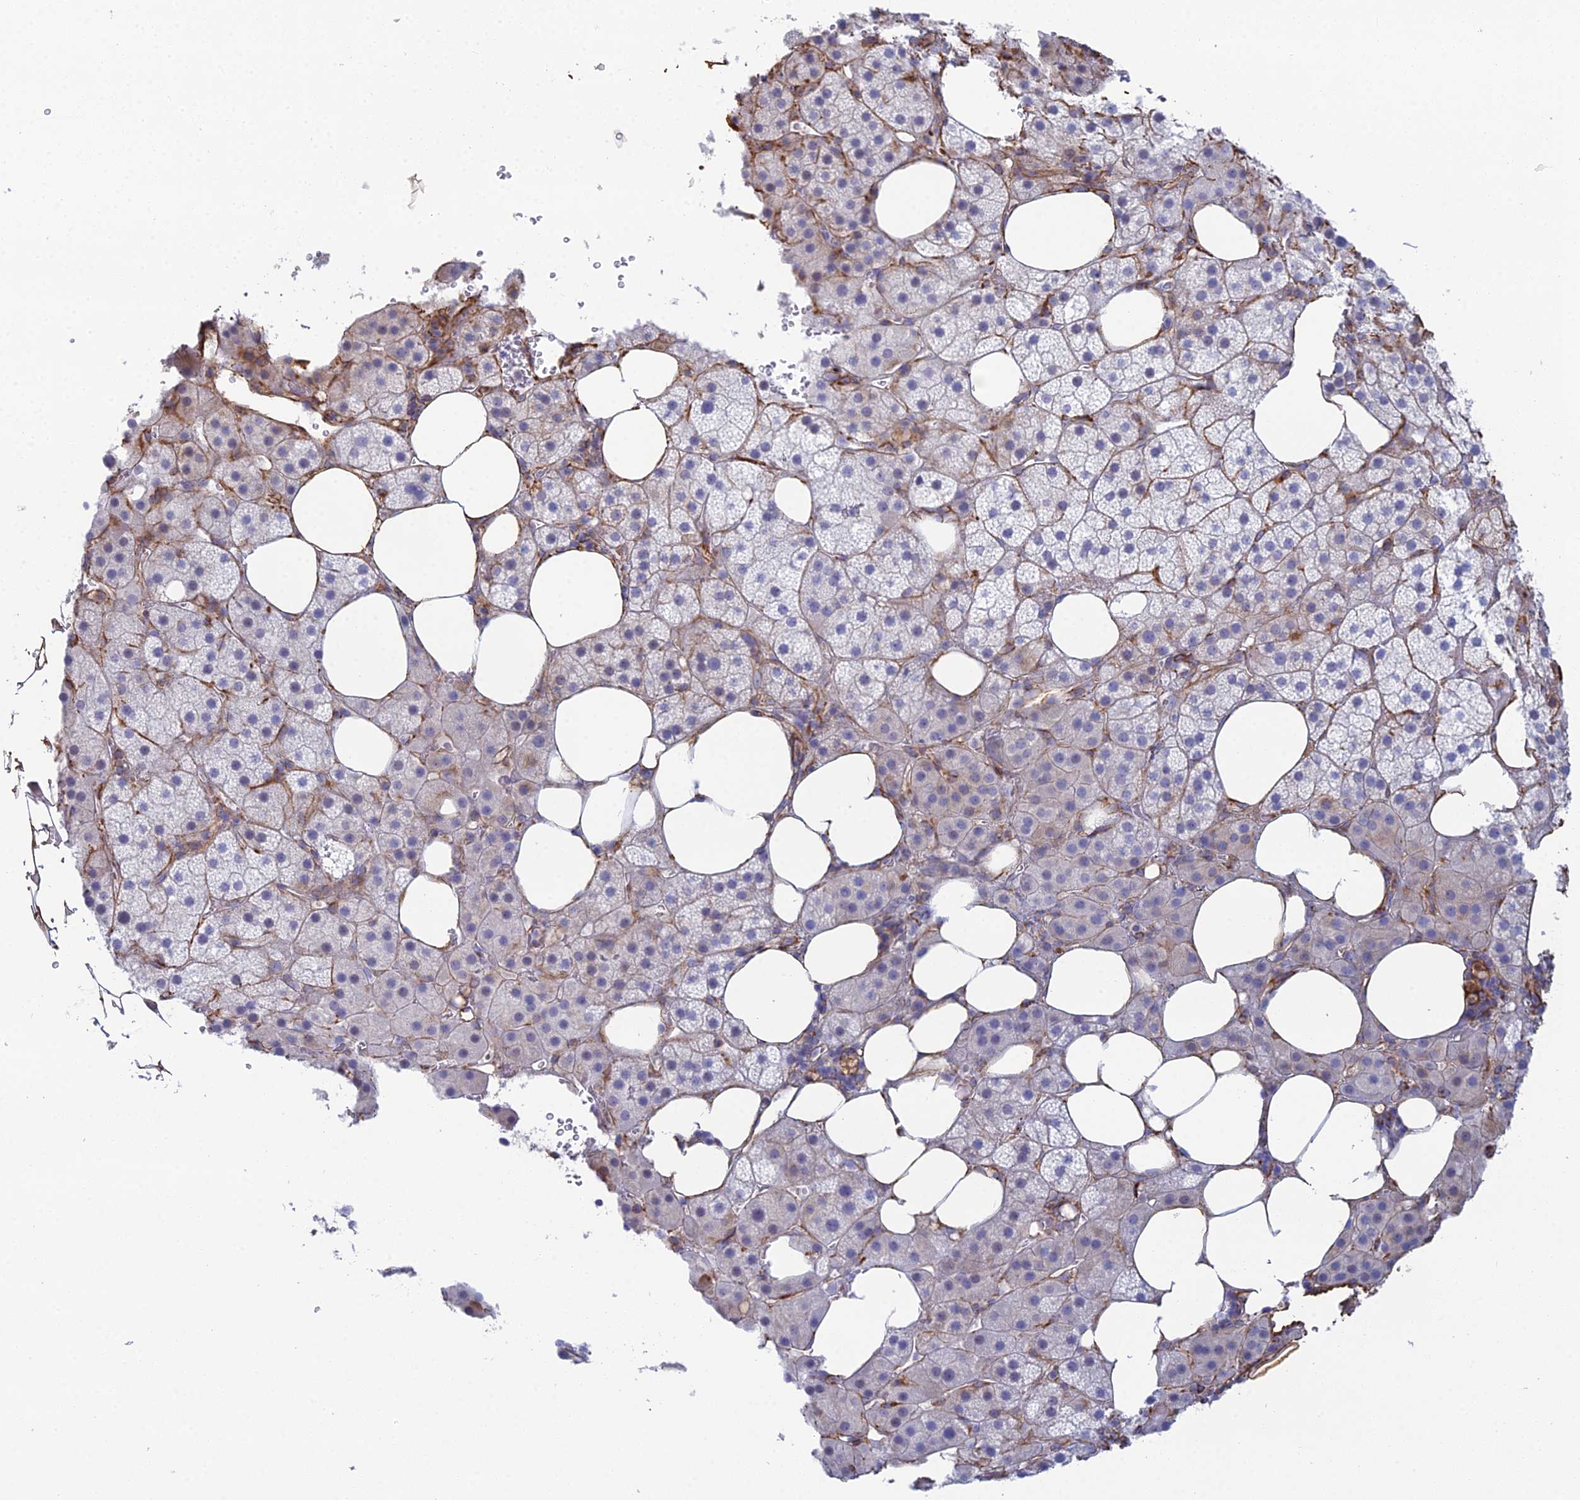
{"staining": {"intensity": "negative", "quantity": "none", "location": "none"}, "tissue": "adrenal gland", "cell_type": "Glandular cells", "image_type": "normal", "snomed": [{"axis": "morphology", "description": "Normal tissue, NOS"}, {"axis": "topography", "description": "Adrenal gland"}], "caption": "A histopathology image of adrenal gland stained for a protein exhibits no brown staining in glandular cells.", "gene": "CLVS2", "patient": {"sex": "female", "age": 59}}